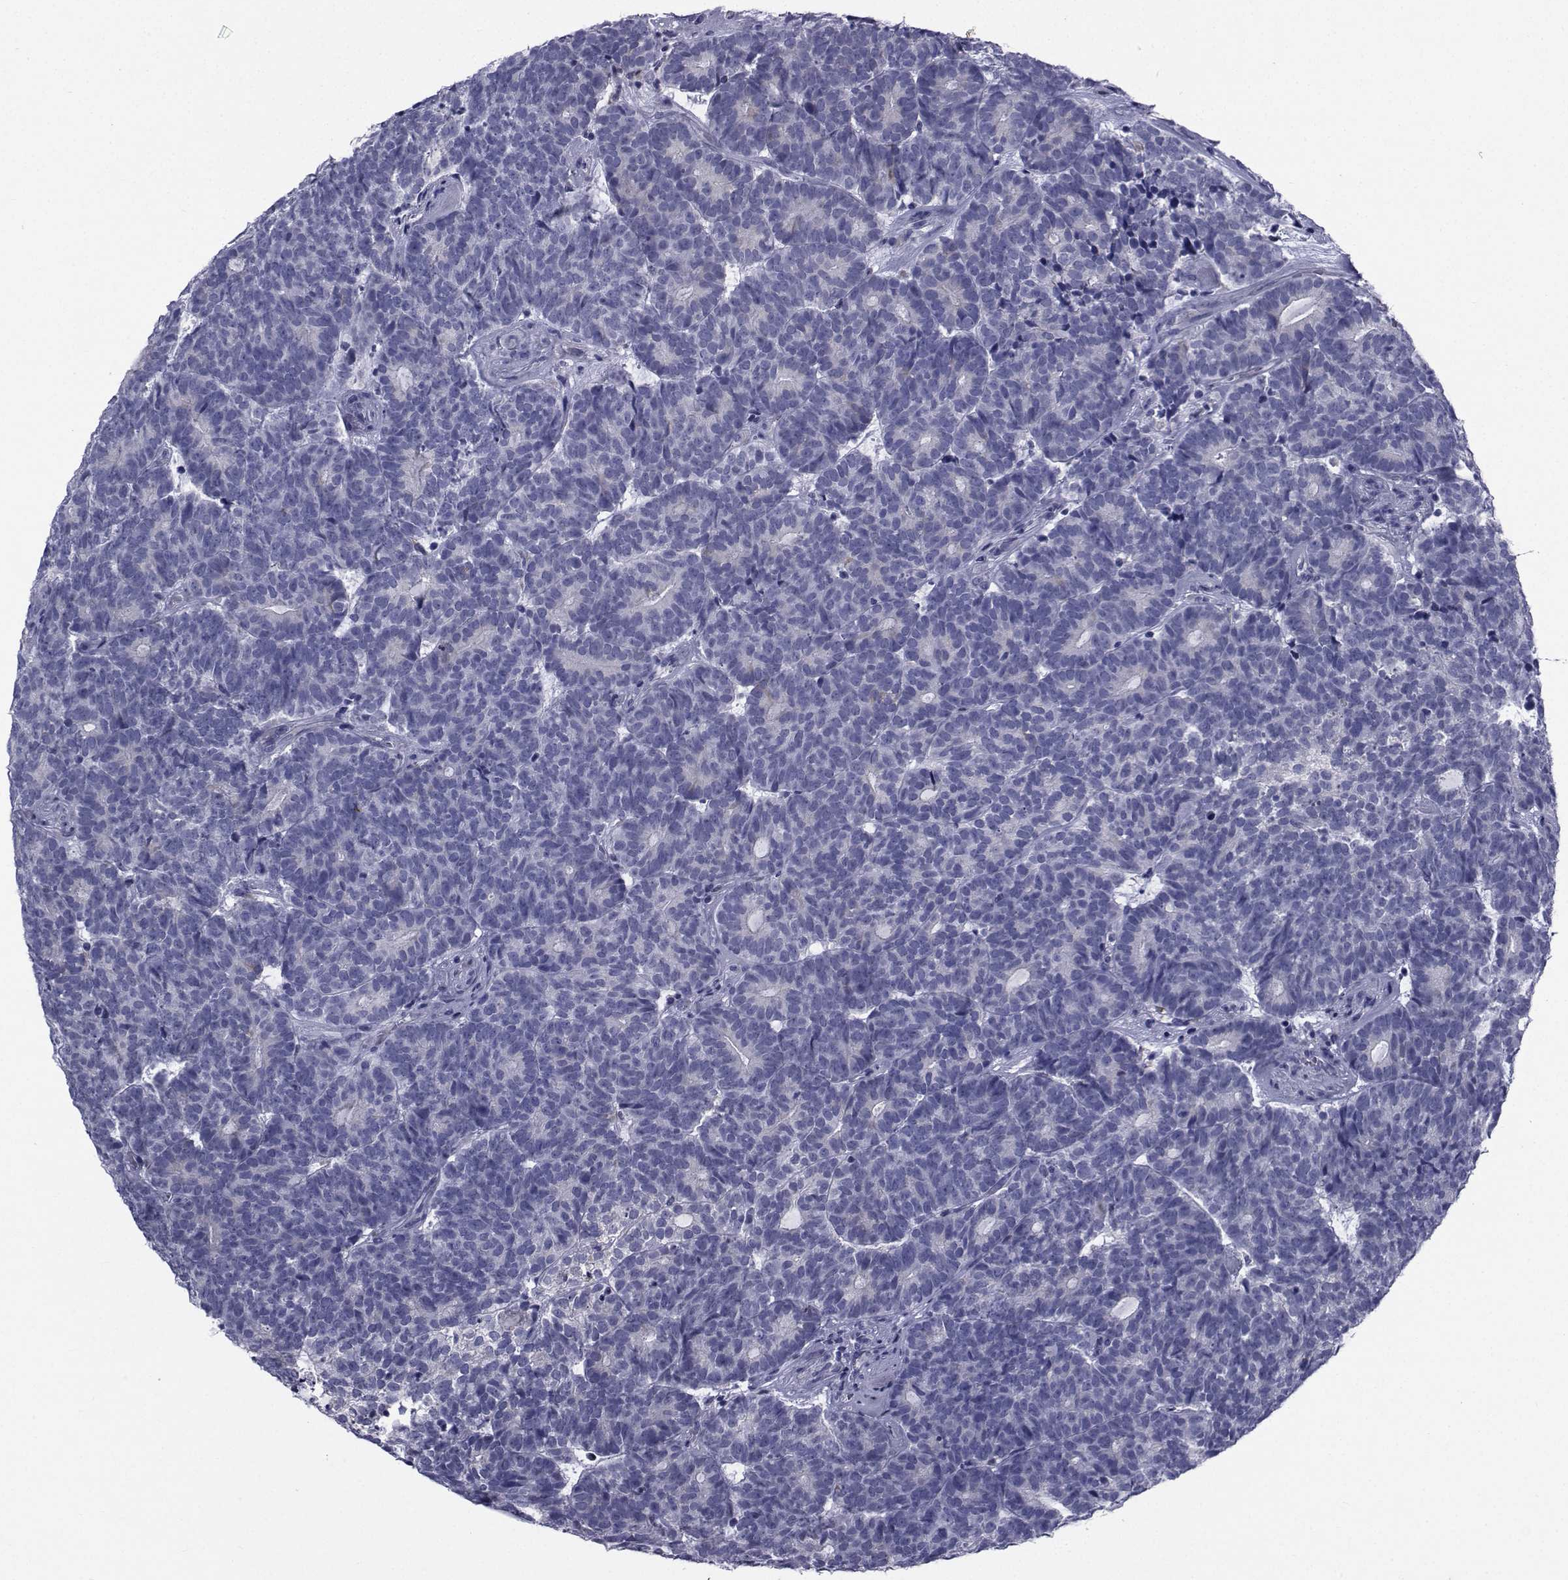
{"staining": {"intensity": "negative", "quantity": "none", "location": "none"}, "tissue": "head and neck cancer", "cell_type": "Tumor cells", "image_type": "cancer", "snomed": [{"axis": "morphology", "description": "Adenocarcinoma, NOS"}, {"axis": "topography", "description": "Head-Neck"}], "caption": "High power microscopy image of an immunohistochemistry micrograph of head and neck adenocarcinoma, revealing no significant expression in tumor cells. (DAB immunohistochemistry (IHC), high magnification).", "gene": "ROPN1", "patient": {"sex": "female", "age": 81}}